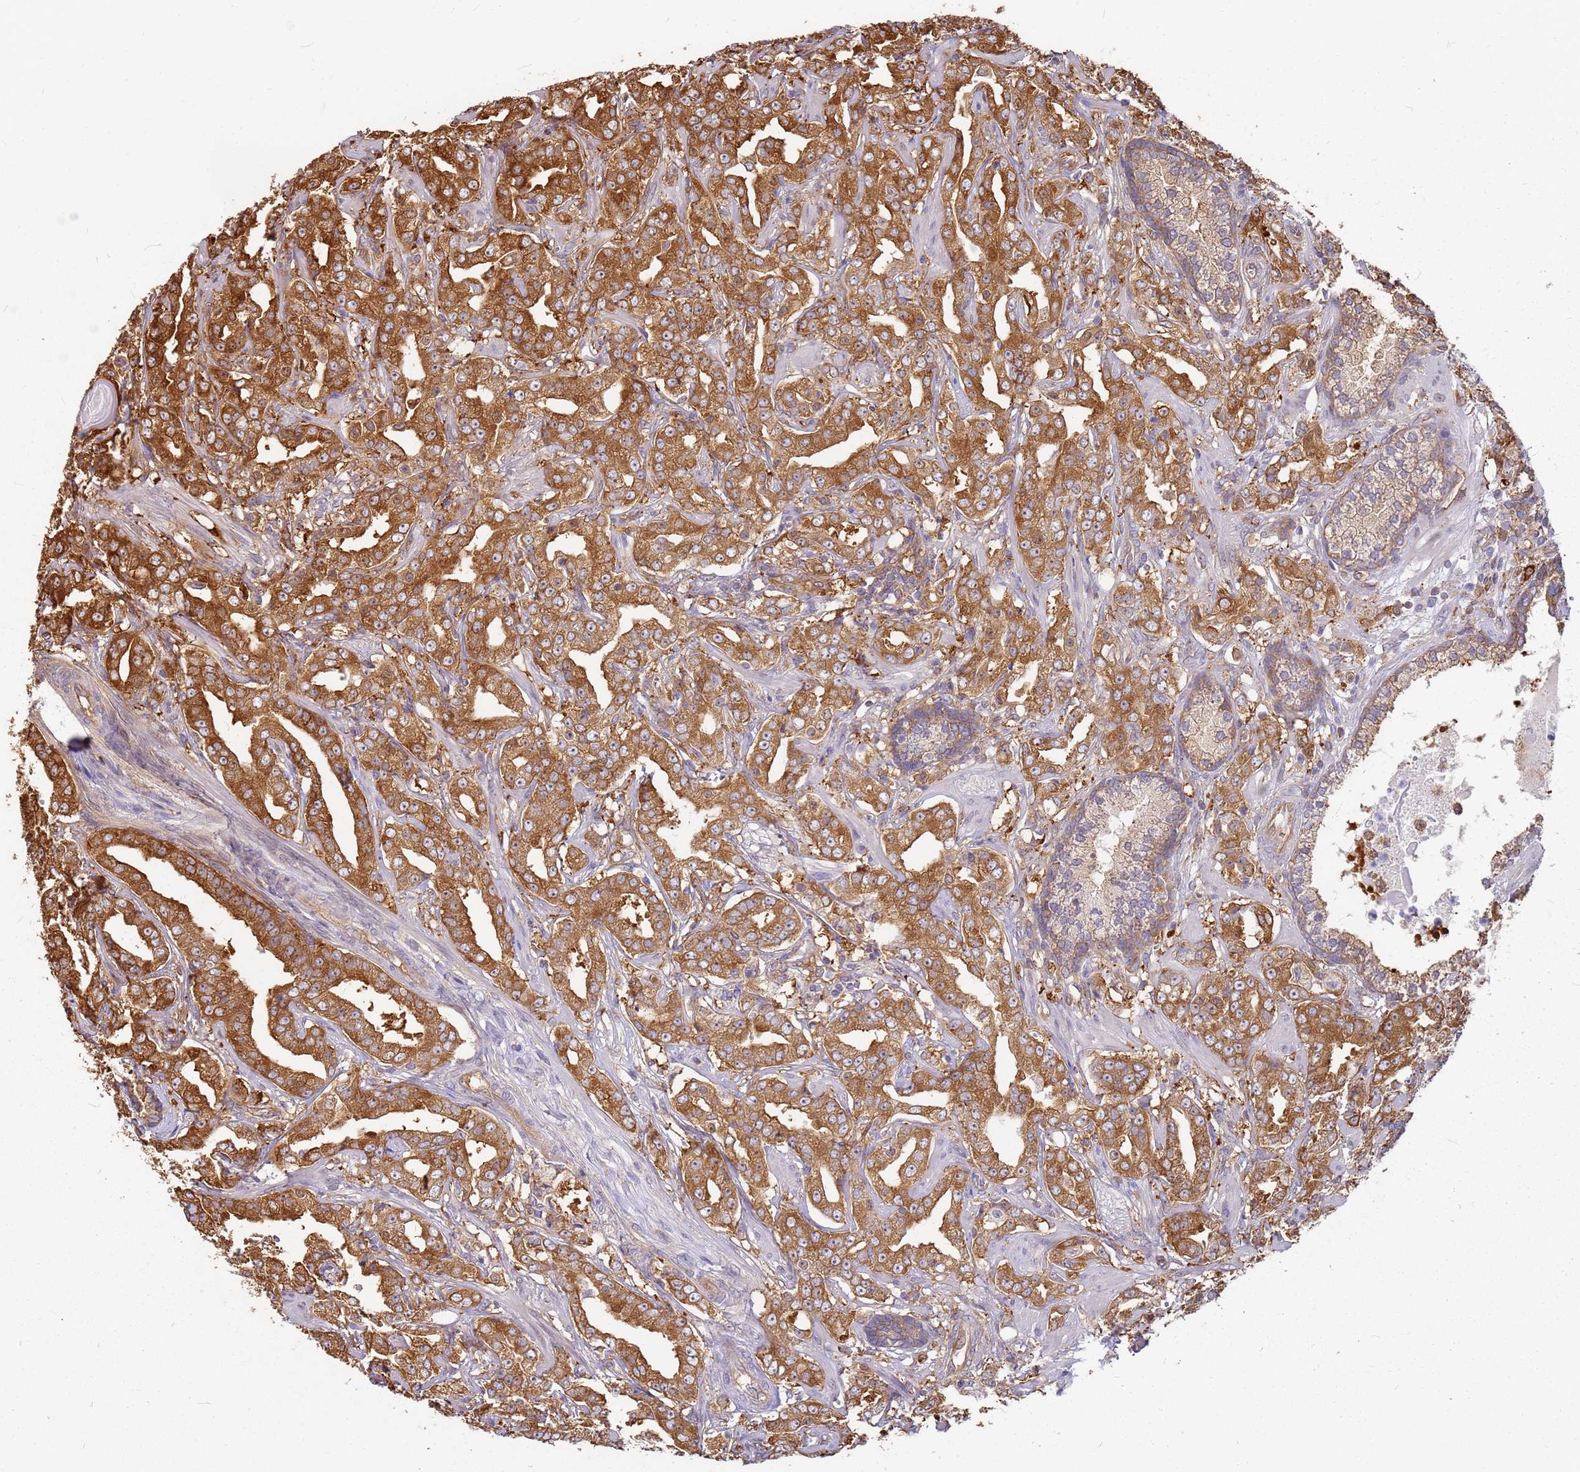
{"staining": {"intensity": "moderate", "quantity": ">75%", "location": "cytoplasmic/membranous"}, "tissue": "prostate cancer", "cell_type": "Tumor cells", "image_type": "cancer", "snomed": [{"axis": "morphology", "description": "Adenocarcinoma, High grade"}, {"axis": "topography", "description": "Prostate"}], "caption": "Immunohistochemistry (IHC) of human prostate cancer (adenocarcinoma (high-grade)) displays medium levels of moderate cytoplasmic/membranous staining in approximately >75% of tumor cells. The protein of interest is stained brown, and the nuclei are stained in blue (DAB IHC with brightfield microscopy, high magnification).", "gene": "HDX", "patient": {"sex": "male", "age": 63}}